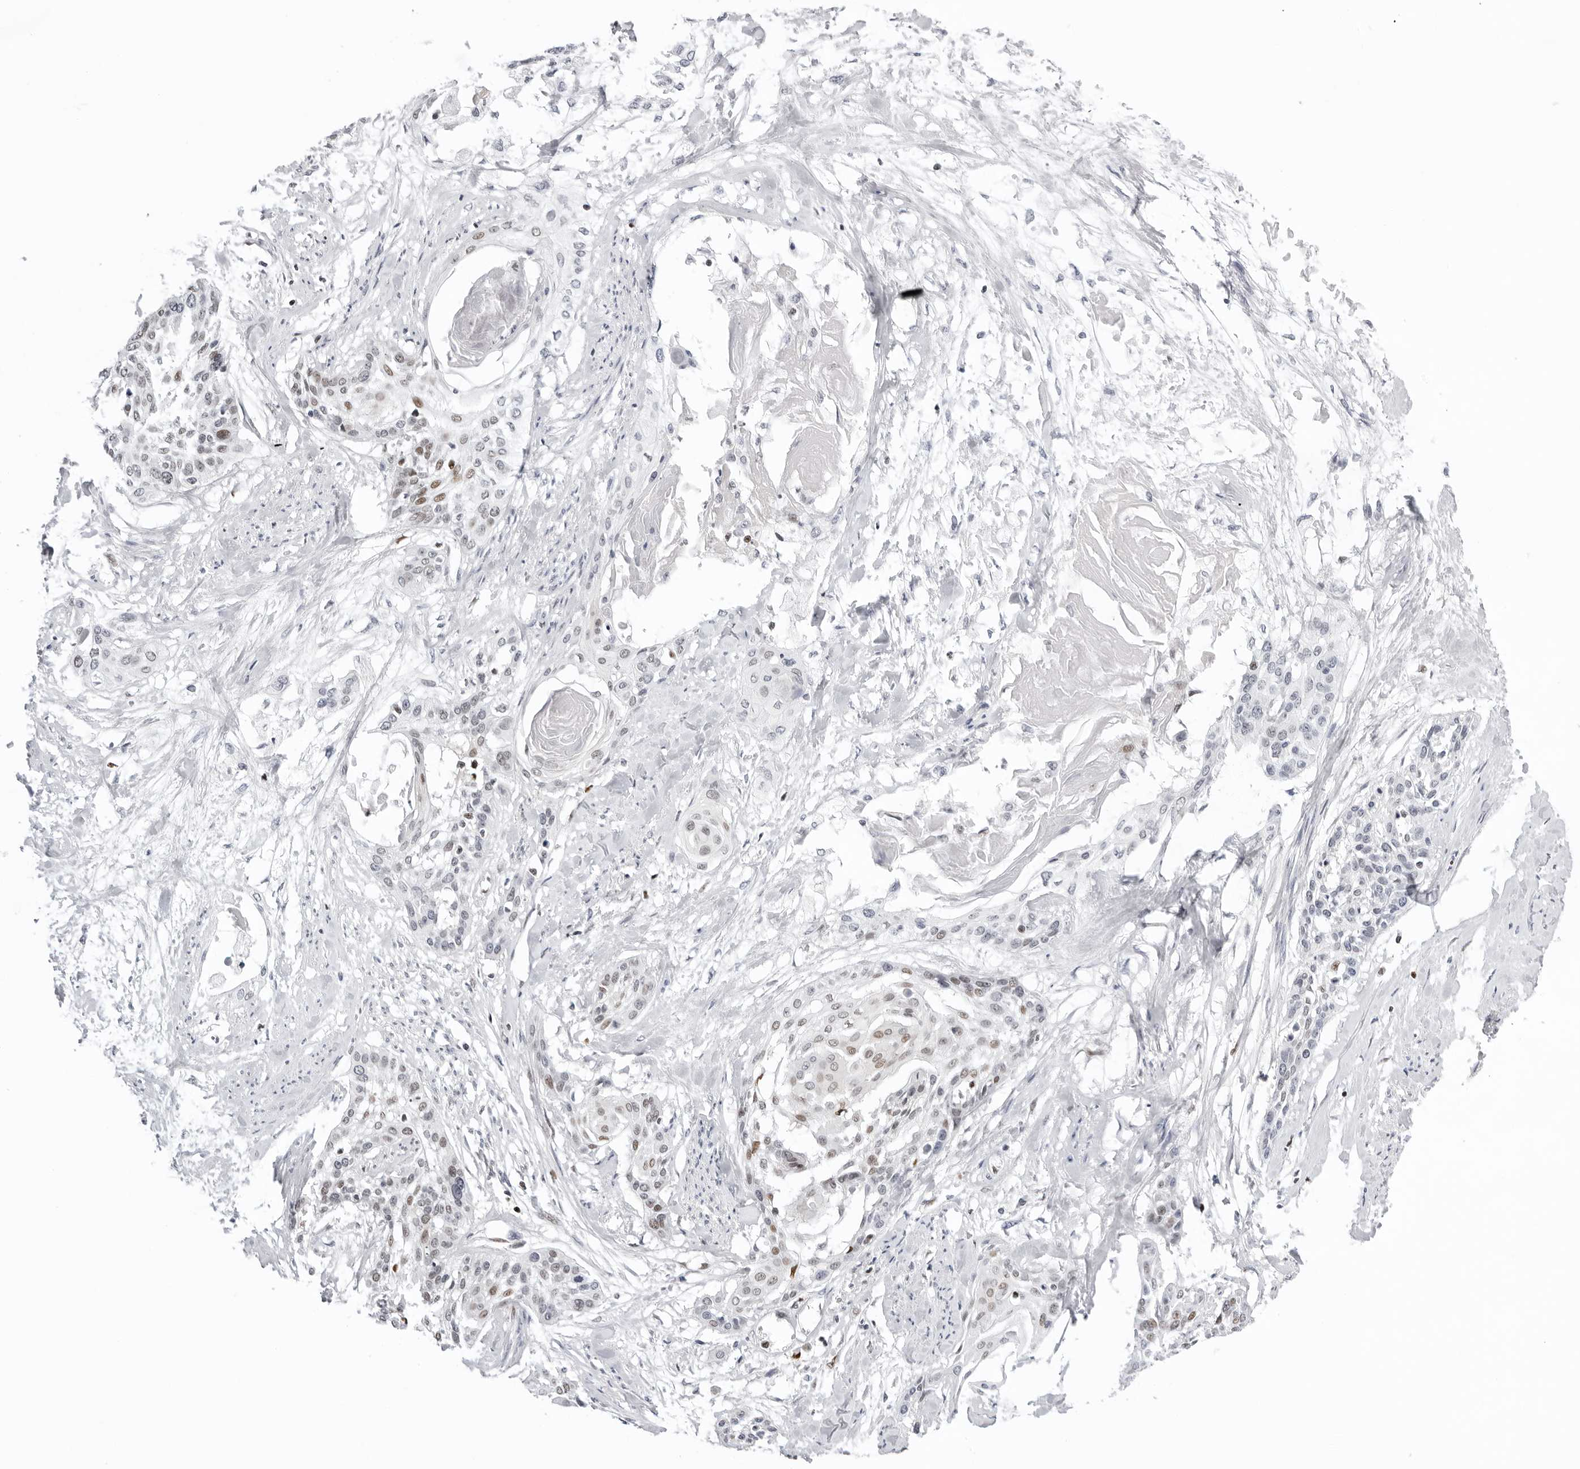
{"staining": {"intensity": "weak", "quantity": "<25%", "location": "nuclear"}, "tissue": "cervical cancer", "cell_type": "Tumor cells", "image_type": "cancer", "snomed": [{"axis": "morphology", "description": "Squamous cell carcinoma, NOS"}, {"axis": "topography", "description": "Cervix"}], "caption": "IHC of cervical cancer (squamous cell carcinoma) demonstrates no positivity in tumor cells.", "gene": "OGG1", "patient": {"sex": "female", "age": 57}}